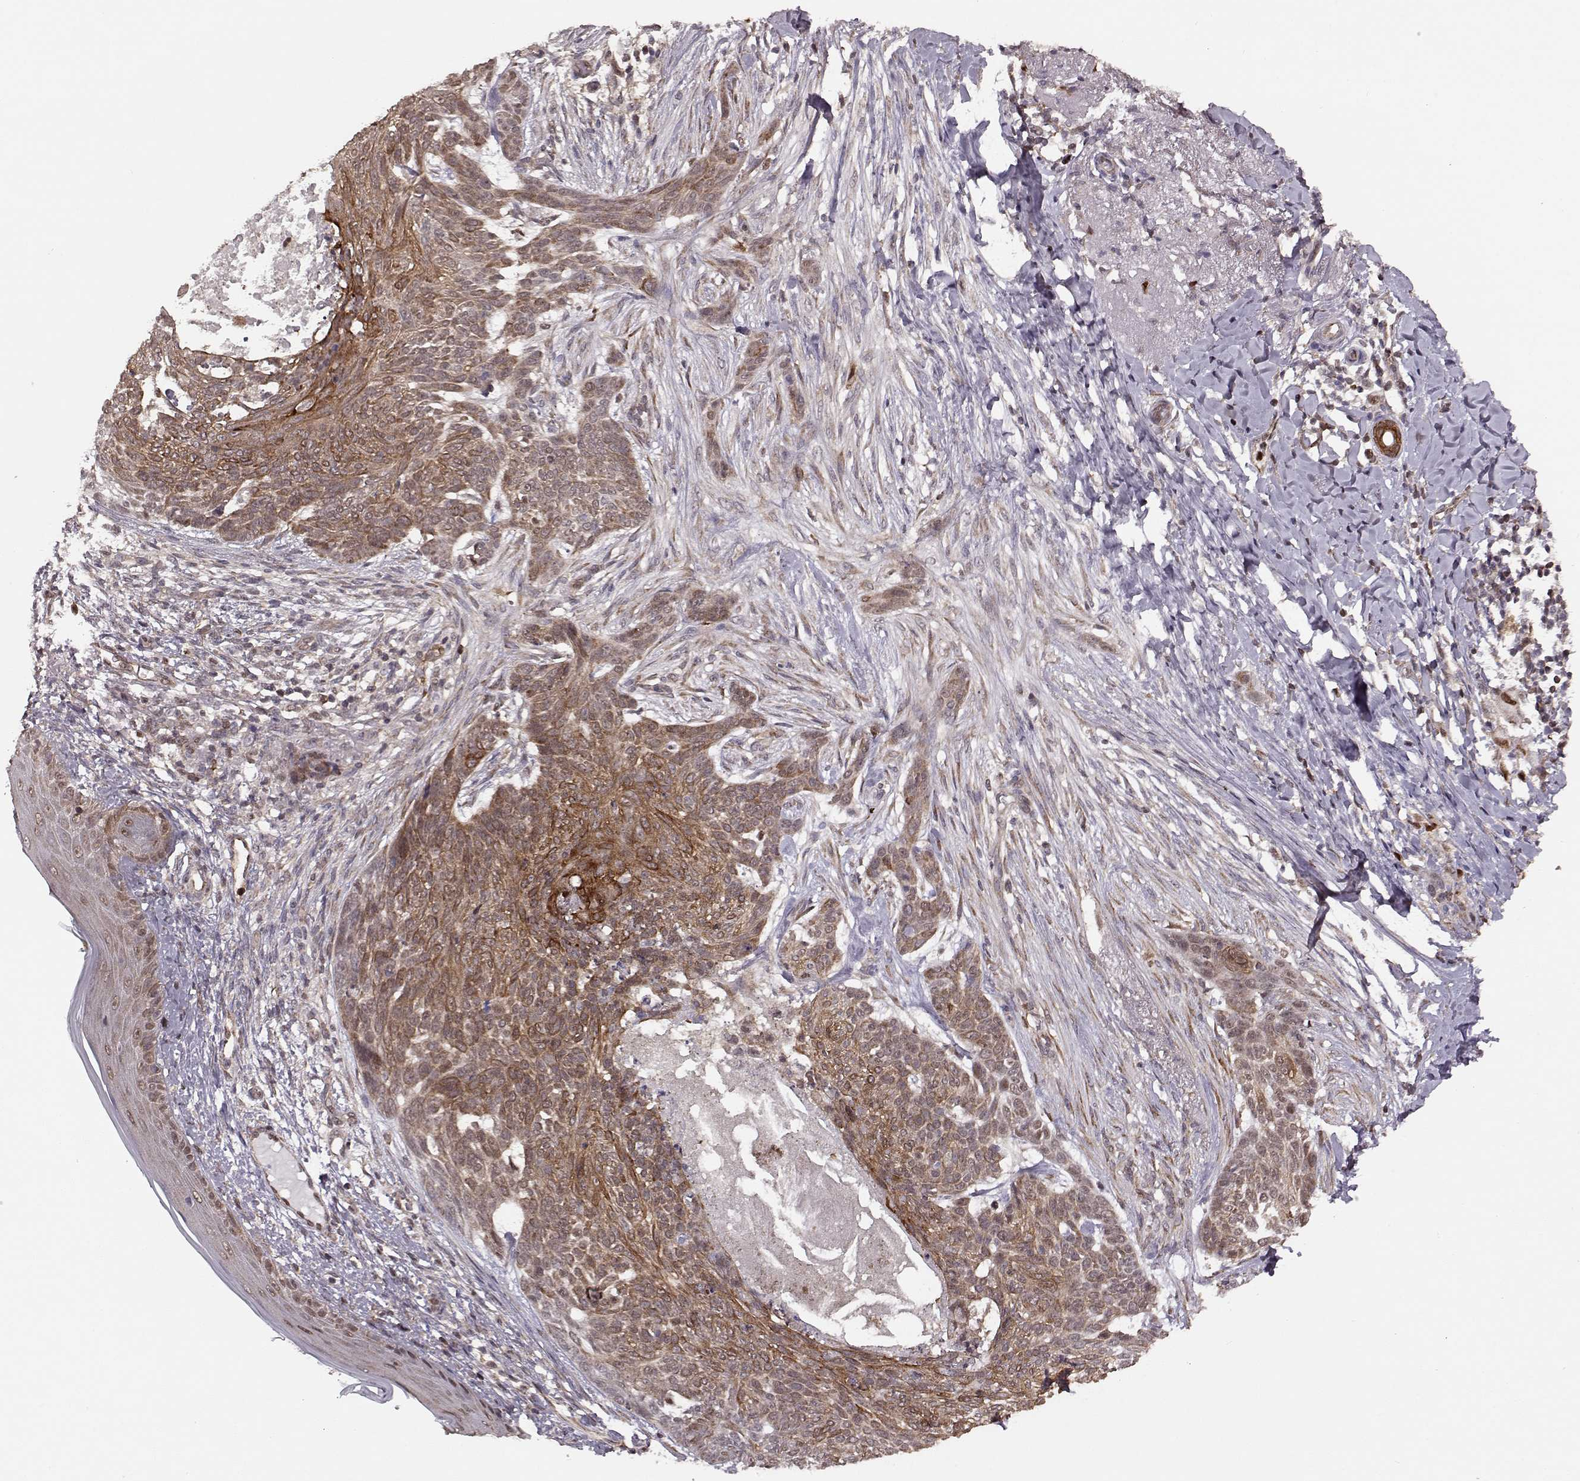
{"staining": {"intensity": "moderate", "quantity": "<25%", "location": "nuclear"}, "tissue": "skin cancer", "cell_type": "Tumor cells", "image_type": "cancer", "snomed": [{"axis": "morphology", "description": "Normal tissue, NOS"}, {"axis": "morphology", "description": "Basal cell carcinoma"}, {"axis": "topography", "description": "Skin"}], "caption": "Skin cancer stained for a protein demonstrates moderate nuclear positivity in tumor cells.", "gene": "KLF6", "patient": {"sex": "male", "age": 84}}